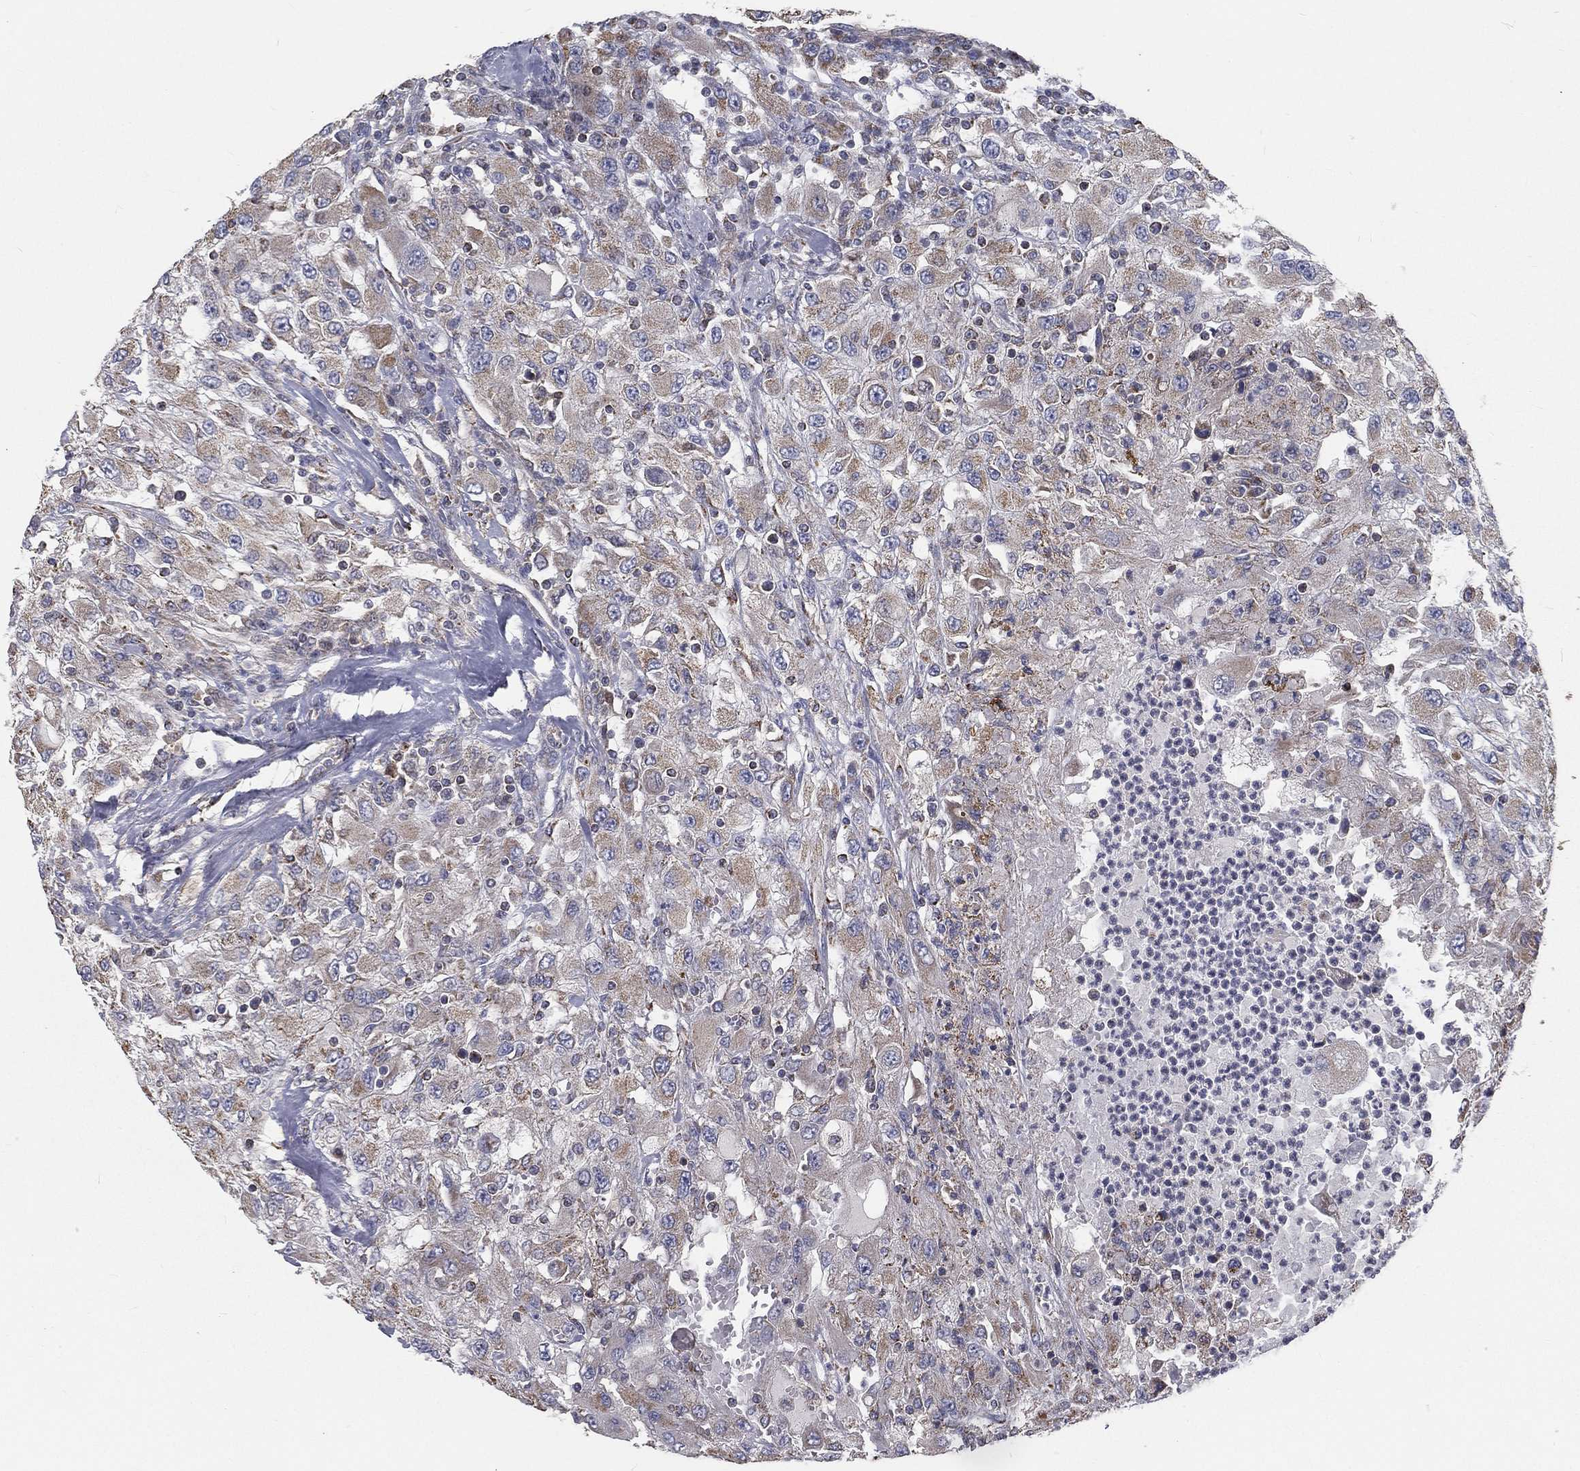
{"staining": {"intensity": "moderate", "quantity": "<25%", "location": "cytoplasmic/membranous"}, "tissue": "renal cancer", "cell_type": "Tumor cells", "image_type": "cancer", "snomed": [{"axis": "morphology", "description": "Adenocarcinoma, NOS"}, {"axis": "topography", "description": "Kidney"}], "caption": "Immunohistochemistry photomicrograph of neoplastic tissue: renal adenocarcinoma stained using immunohistochemistry (IHC) reveals low levels of moderate protein expression localized specifically in the cytoplasmic/membranous of tumor cells, appearing as a cytoplasmic/membranous brown color.", "gene": "HADH", "patient": {"sex": "female", "age": 67}}